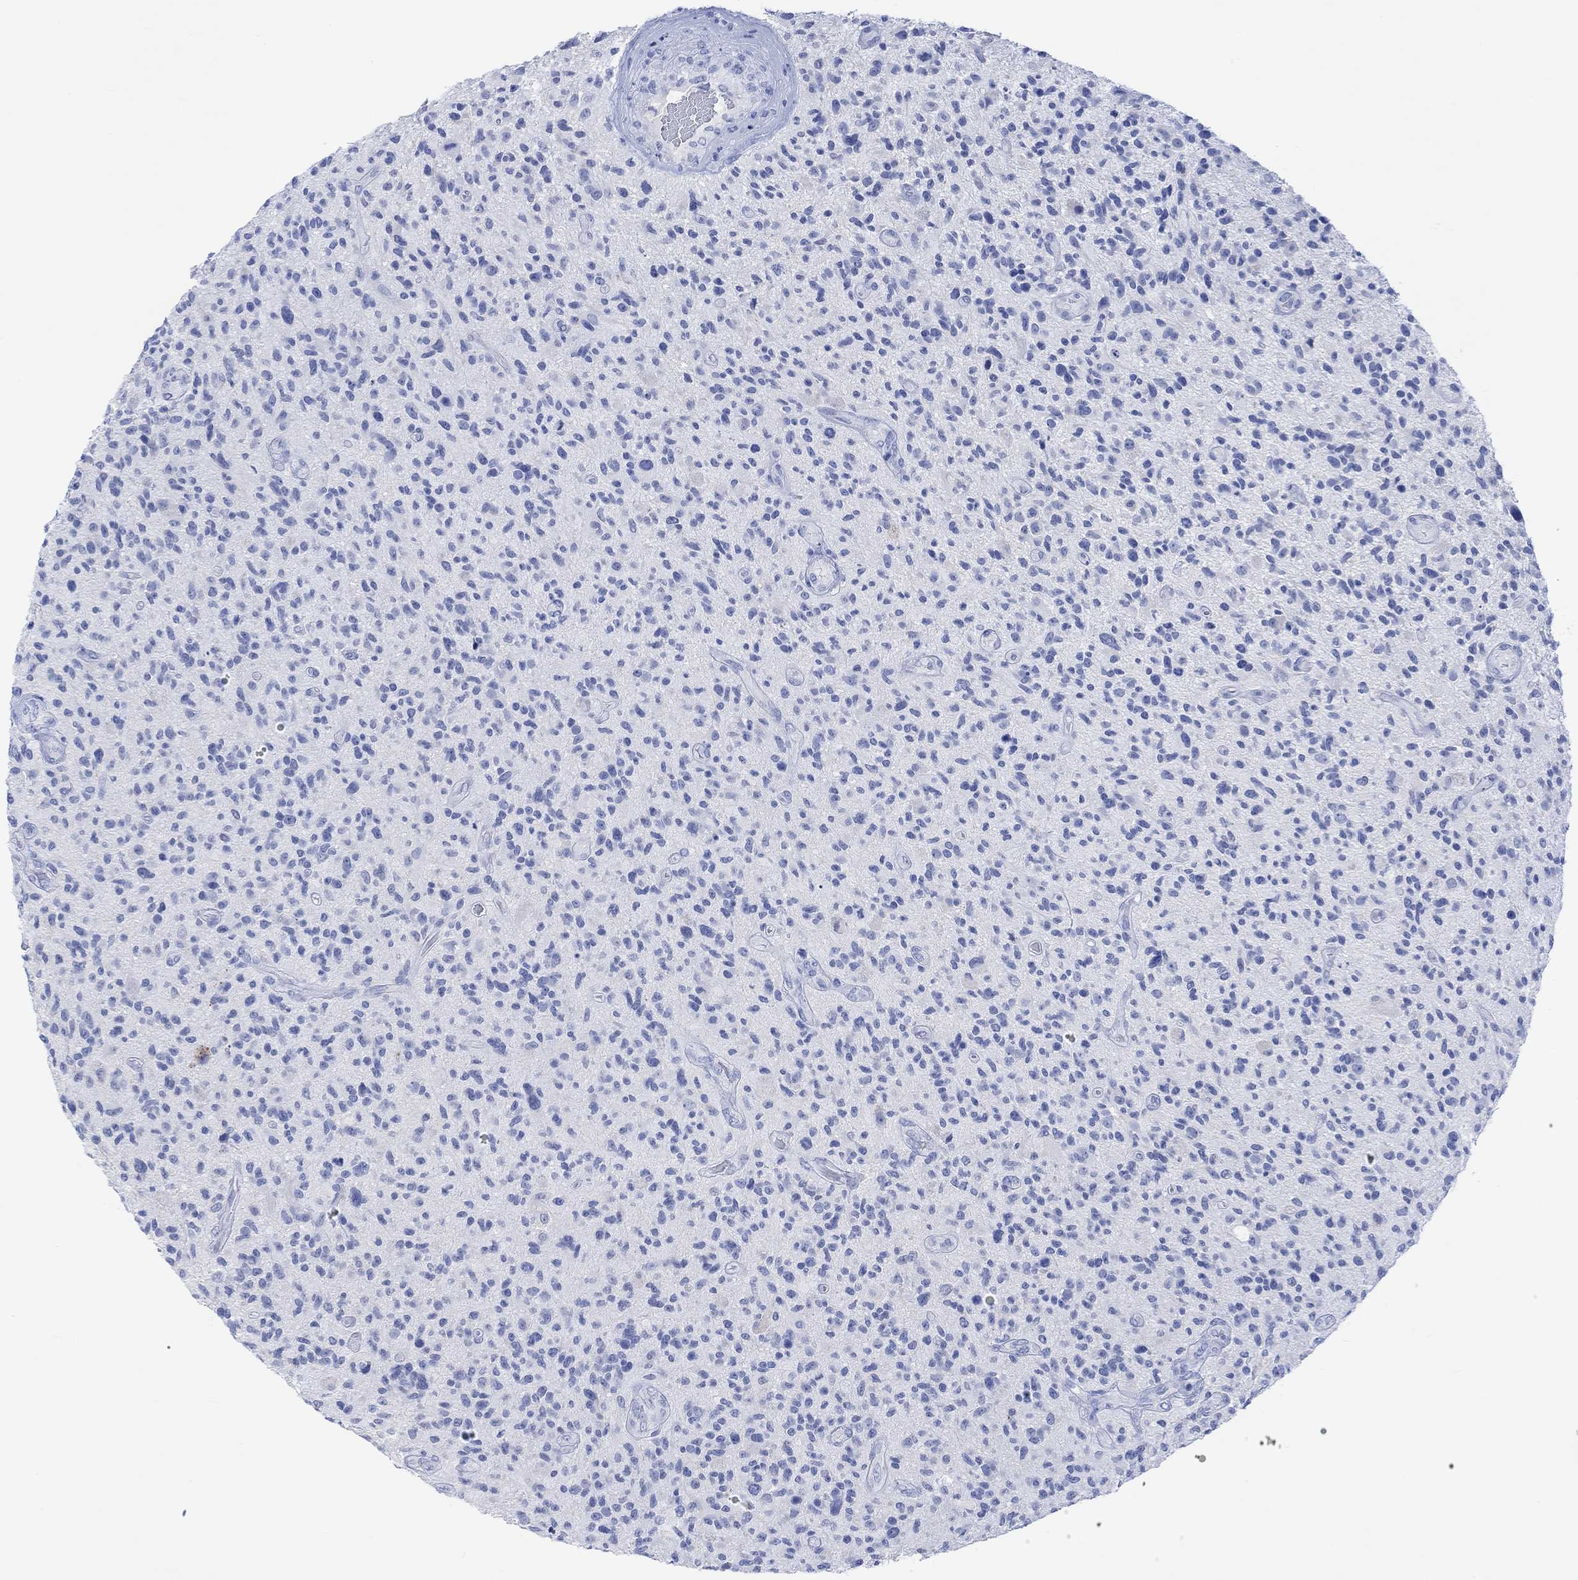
{"staining": {"intensity": "negative", "quantity": "none", "location": "none"}, "tissue": "glioma", "cell_type": "Tumor cells", "image_type": "cancer", "snomed": [{"axis": "morphology", "description": "Glioma, malignant, High grade"}, {"axis": "topography", "description": "Brain"}], "caption": "This is a image of immunohistochemistry (IHC) staining of glioma, which shows no staining in tumor cells. The staining is performed using DAB brown chromogen with nuclei counter-stained in using hematoxylin.", "gene": "CALCA", "patient": {"sex": "male", "age": 47}}